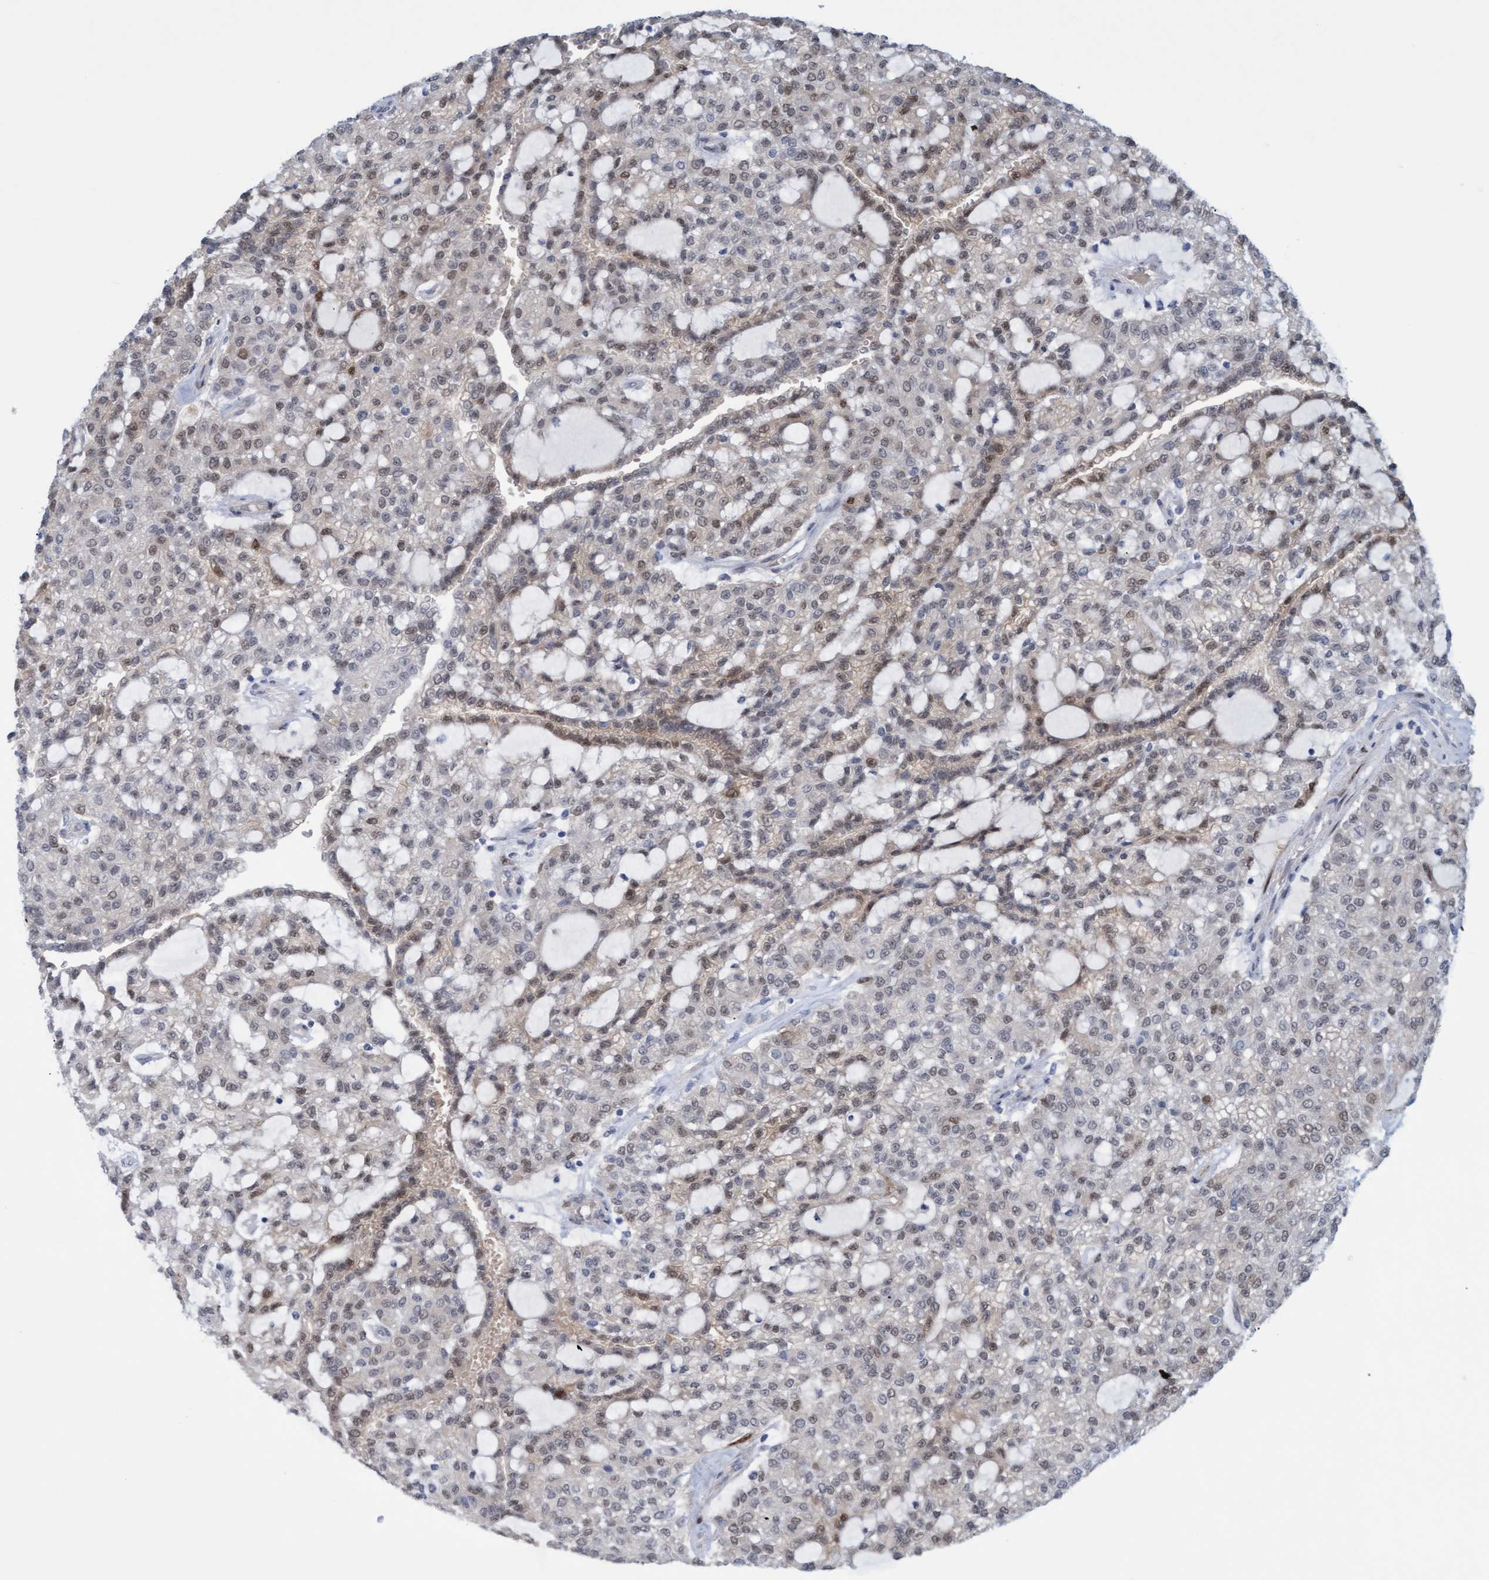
{"staining": {"intensity": "weak", "quantity": "25%-75%", "location": "nuclear"}, "tissue": "renal cancer", "cell_type": "Tumor cells", "image_type": "cancer", "snomed": [{"axis": "morphology", "description": "Adenocarcinoma, NOS"}, {"axis": "topography", "description": "Kidney"}], "caption": "Tumor cells exhibit weak nuclear staining in approximately 25%-75% of cells in adenocarcinoma (renal).", "gene": "PINX1", "patient": {"sex": "male", "age": 63}}